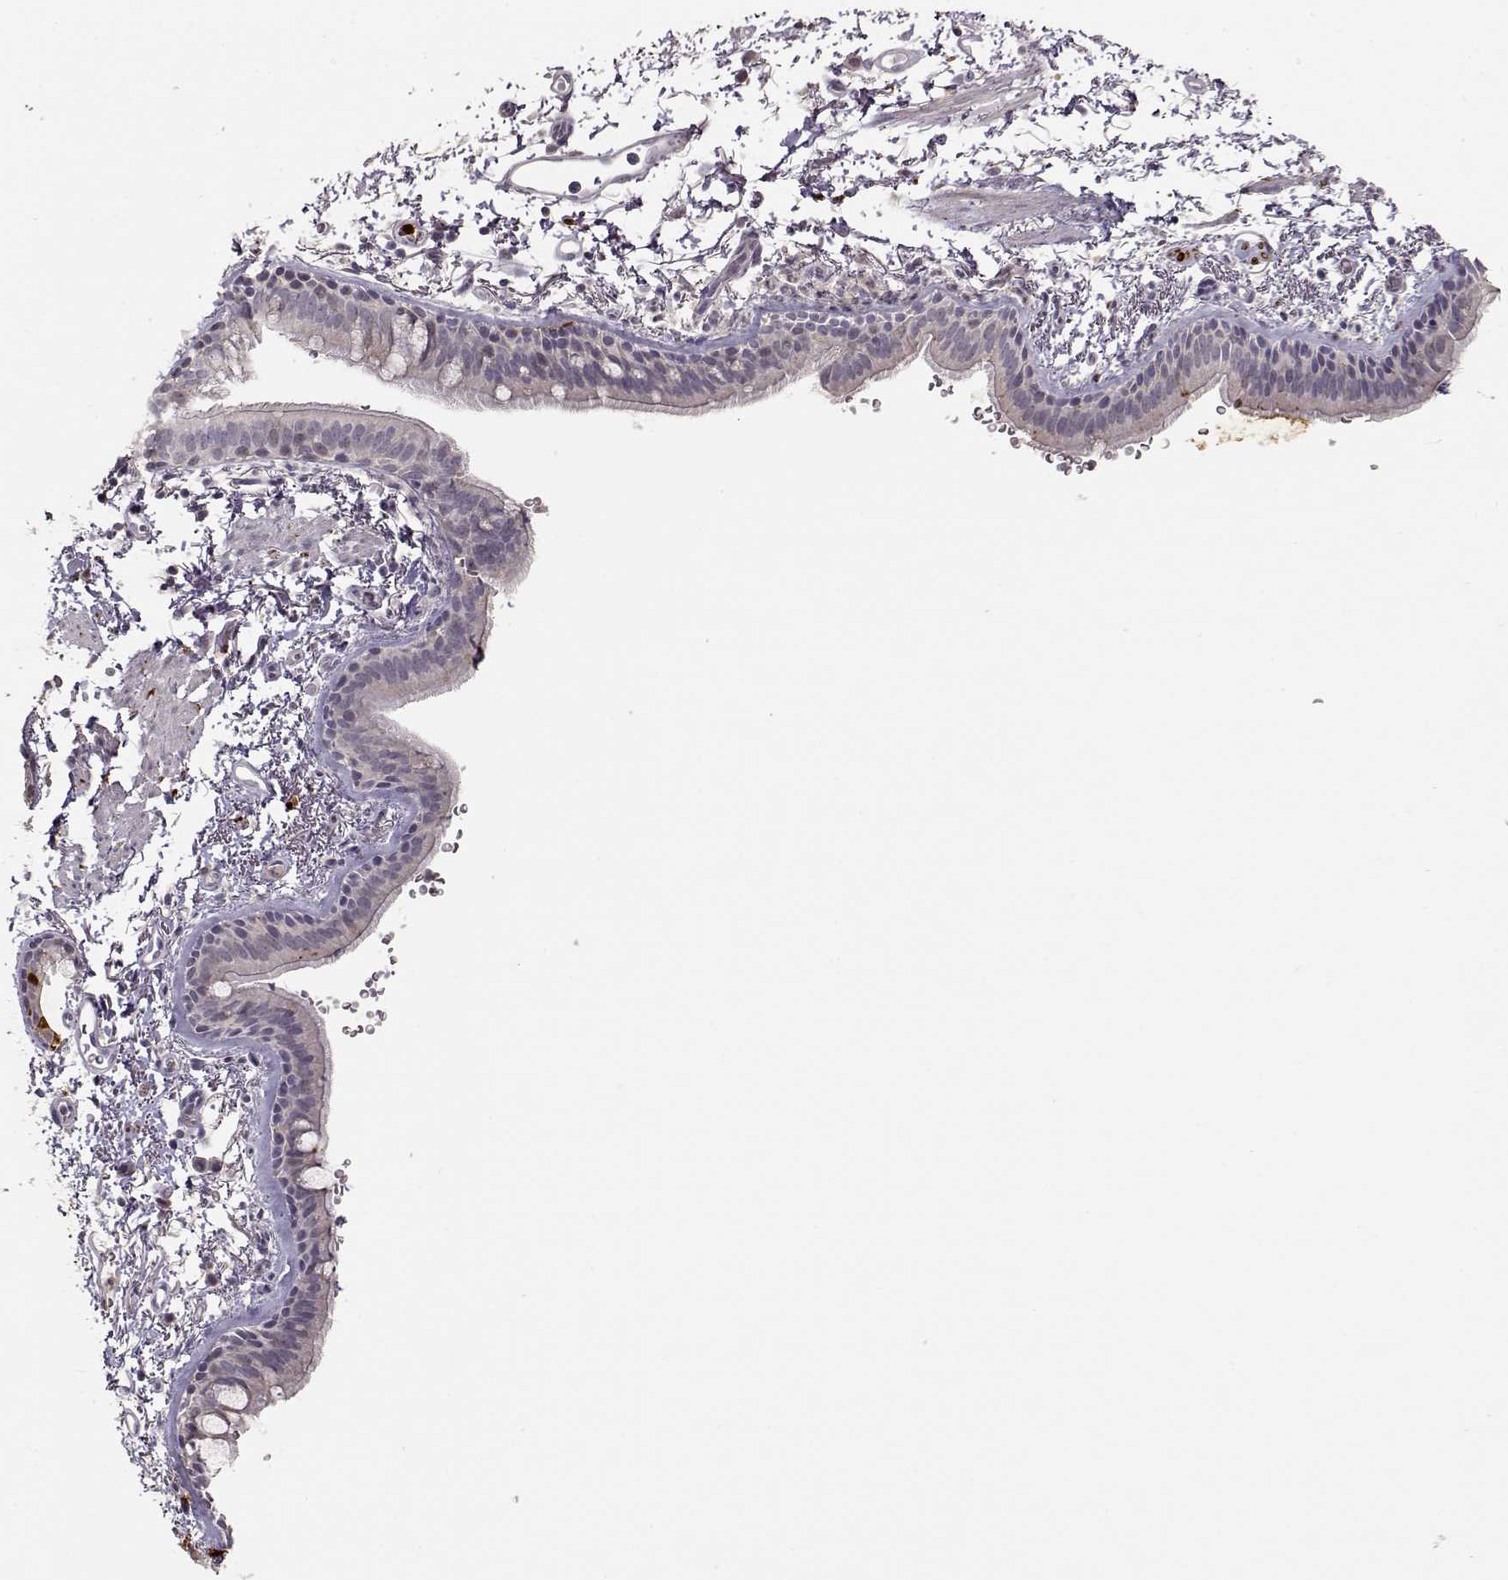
{"staining": {"intensity": "negative", "quantity": "none", "location": "none"}, "tissue": "bronchus", "cell_type": "Respiratory epithelial cells", "image_type": "normal", "snomed": [{"axis": "morphology", "description": "Normal tissue, NOS"}, {"axis": "topography", "description": "Lymph node"}, {"axis": "topography", "description": "Bronchus"}], "caption": "High power microscopy image of an immunohistochemistry image of normal bronchus, revealing no significant positivity in respiratory epithelial cells. Nuclei are stained in blue.", "gene": "S100B", "patient": {"sex": "female", "age": 70}}